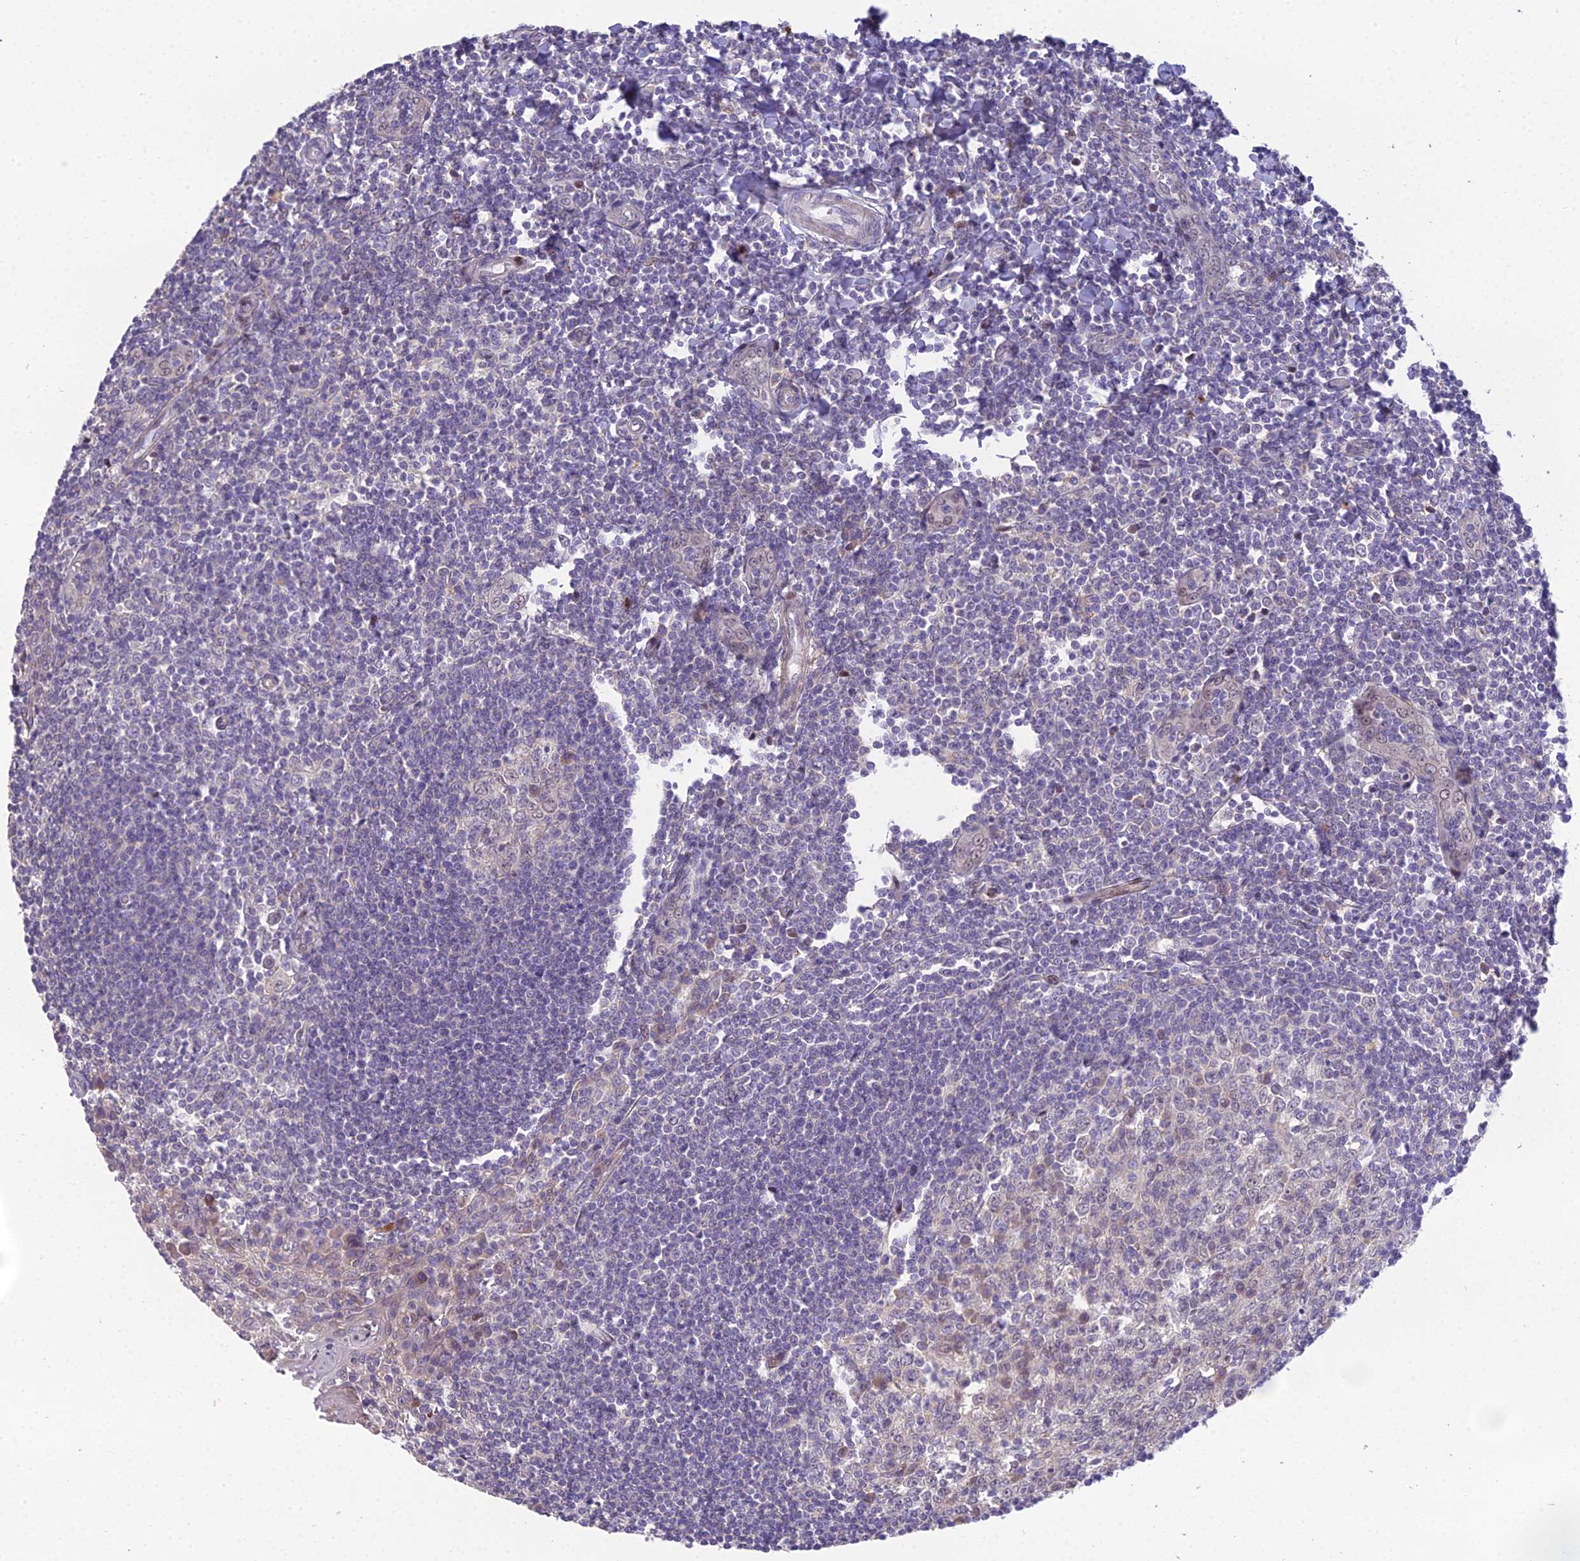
{"staining": {"intensity": "weak", "quantity": "<25%", "location": "cytoplasmic/membranous,nuclear"}, "tissue": "tonsil", "cell_type": "Germinal center cells", "image_type": "normal", "snomed": [{"axis": "morphology", "description": "Normal tissue, NOS"}, {"axis": "topography", "description": "Tonsil"}], "caption": "Germinal center cells show no significant protein expression in unremarkable tonsil. (DAB immunohistochemistry (IHC), high magnification).", "gene": "PUS10", "patient": {"sex": "male", "age": 27}}